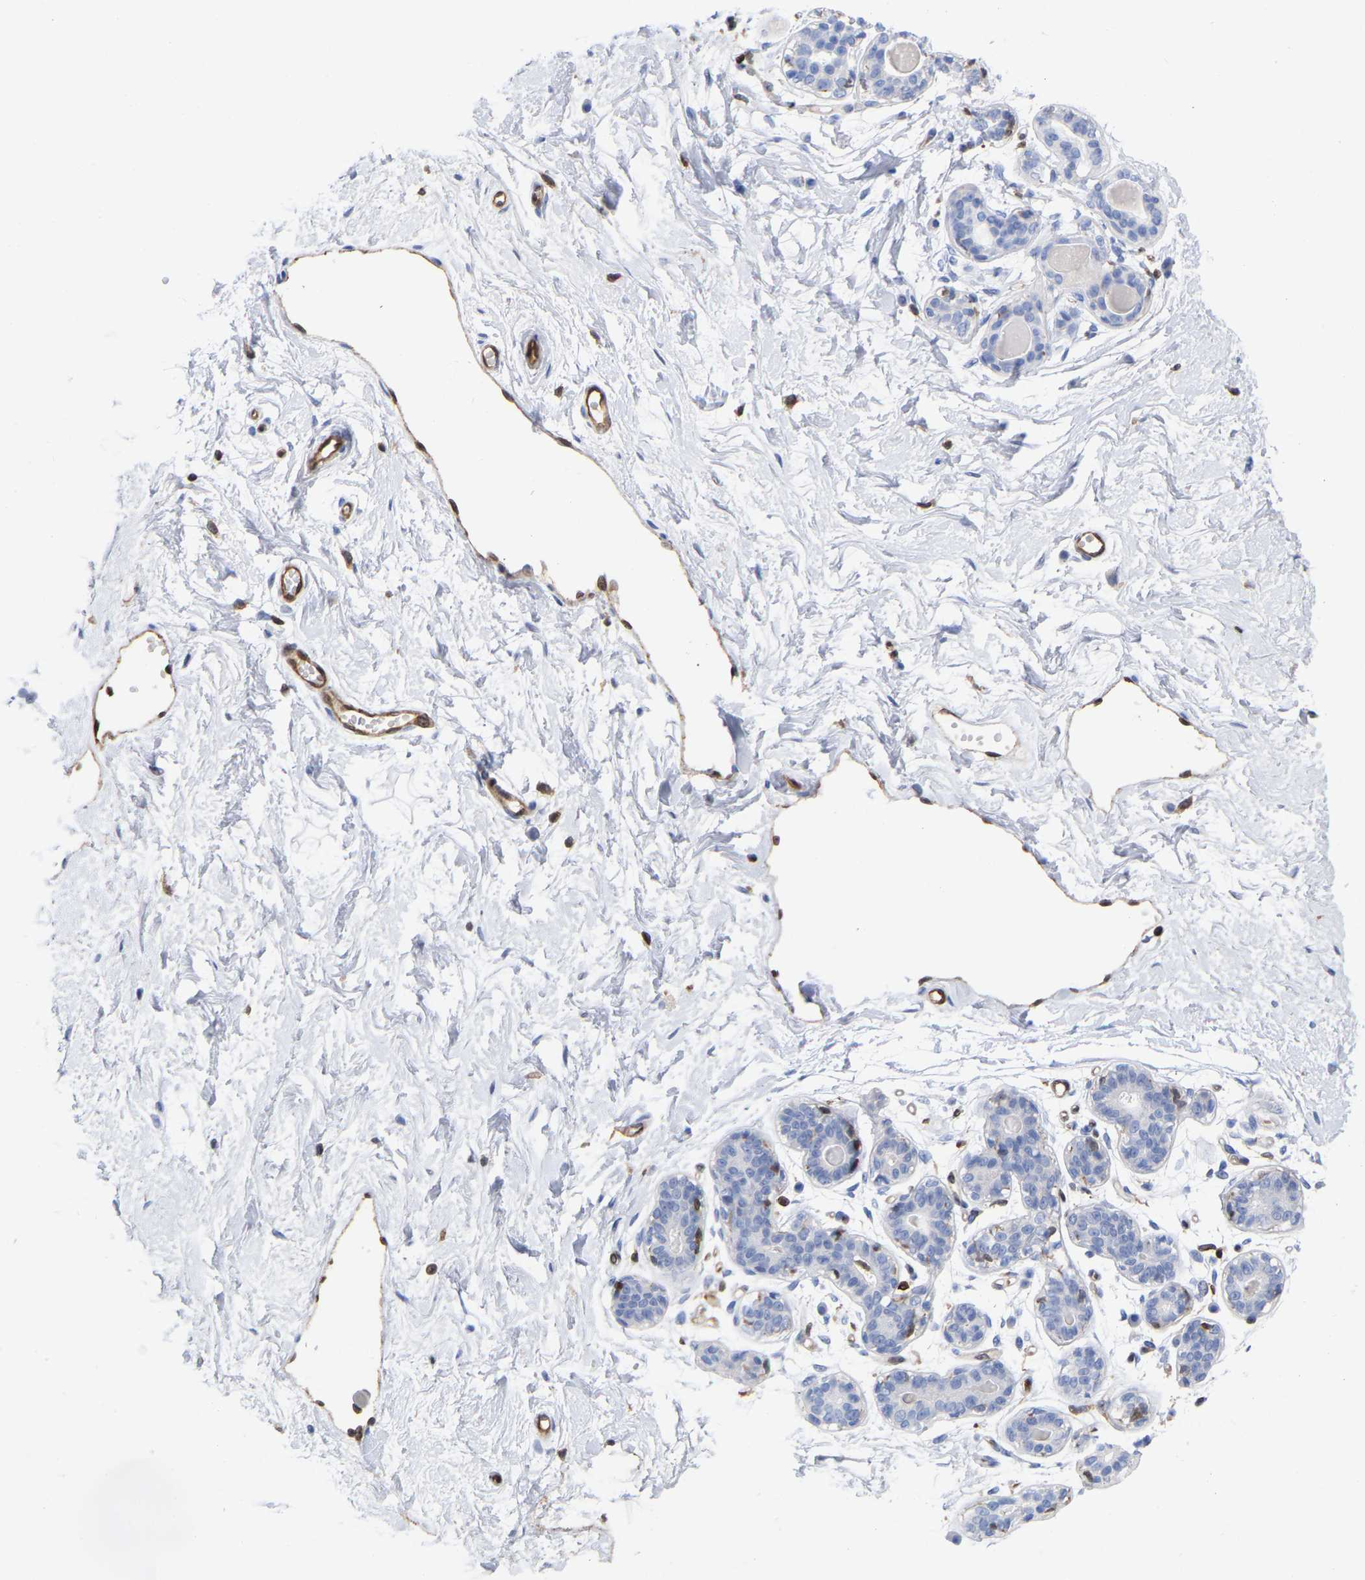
{"staining": {"intensity": "negative", "quantity": "none", "location": "none"}, "tissue": "breast", "cell_type": "Adipocytes", "image_type": "normal", "snomed": [{"axis": "morphology", "description": "Normal tissue, NOS"}, {"axis": "topography", "description": "Breast"}], "caption": "This is an IHC photomicrograph of benign breast. There is no staining in adipocytes.", "gene": "GIMAP4", "patient": {"sex": "female", "age": 45}}